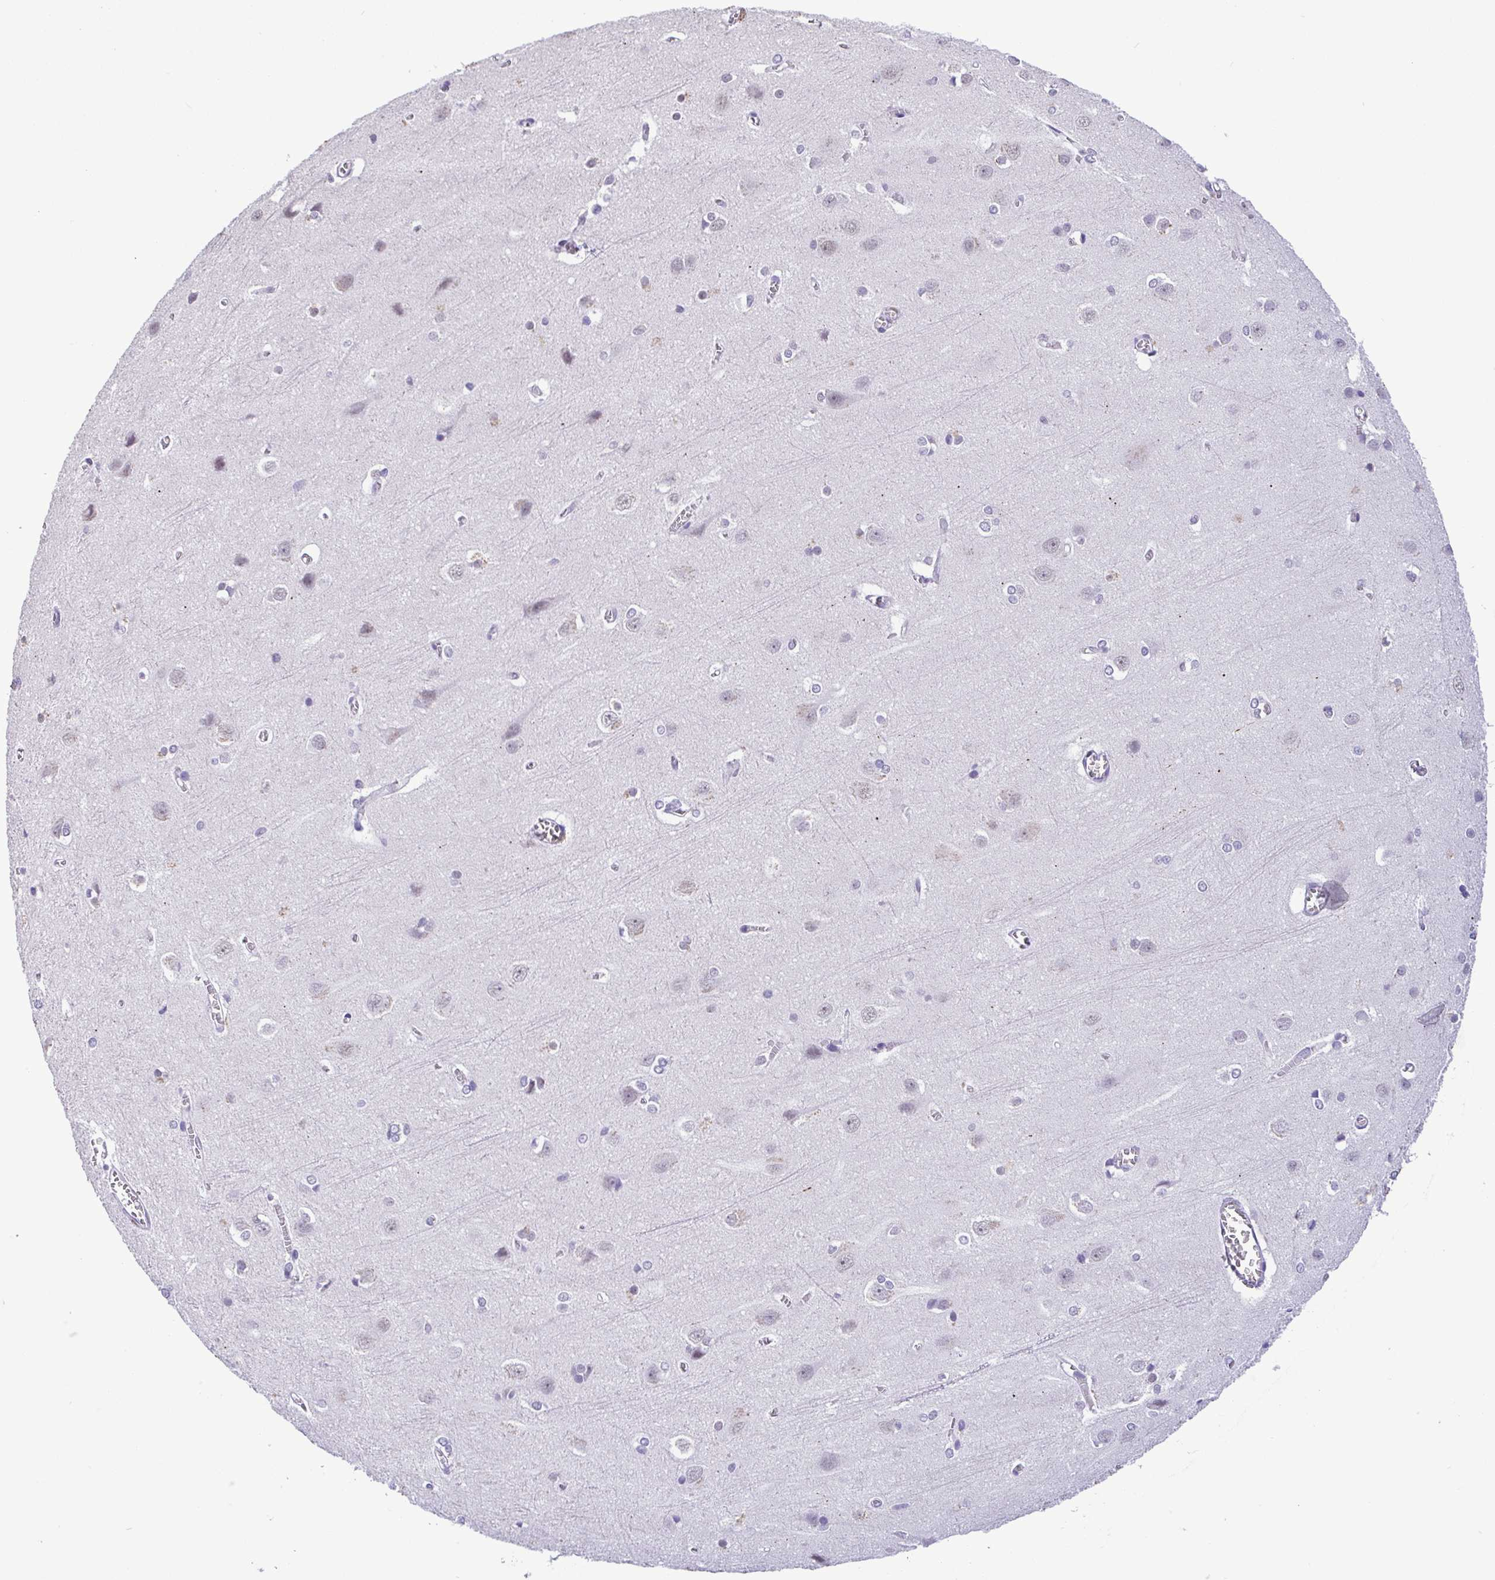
{"staining": {"intensity": "negative", "quantity": "none", "location": "none"}, "tissue": "cerebral cortex", "cell_type": "Endothelial cells", "image_type": "normal", "snomed": [{"axis": "morphology", "description": "Normal tissue, NOS"}, {"axis": "topography", "description": "Cerebral cortex"}], "caption": "Protein analysis of unremarkable cerebral cortex displays no significant positivity in endothelial cells.", "gene": "YBX2", "patient": {"sex": "male", "age": 37}}